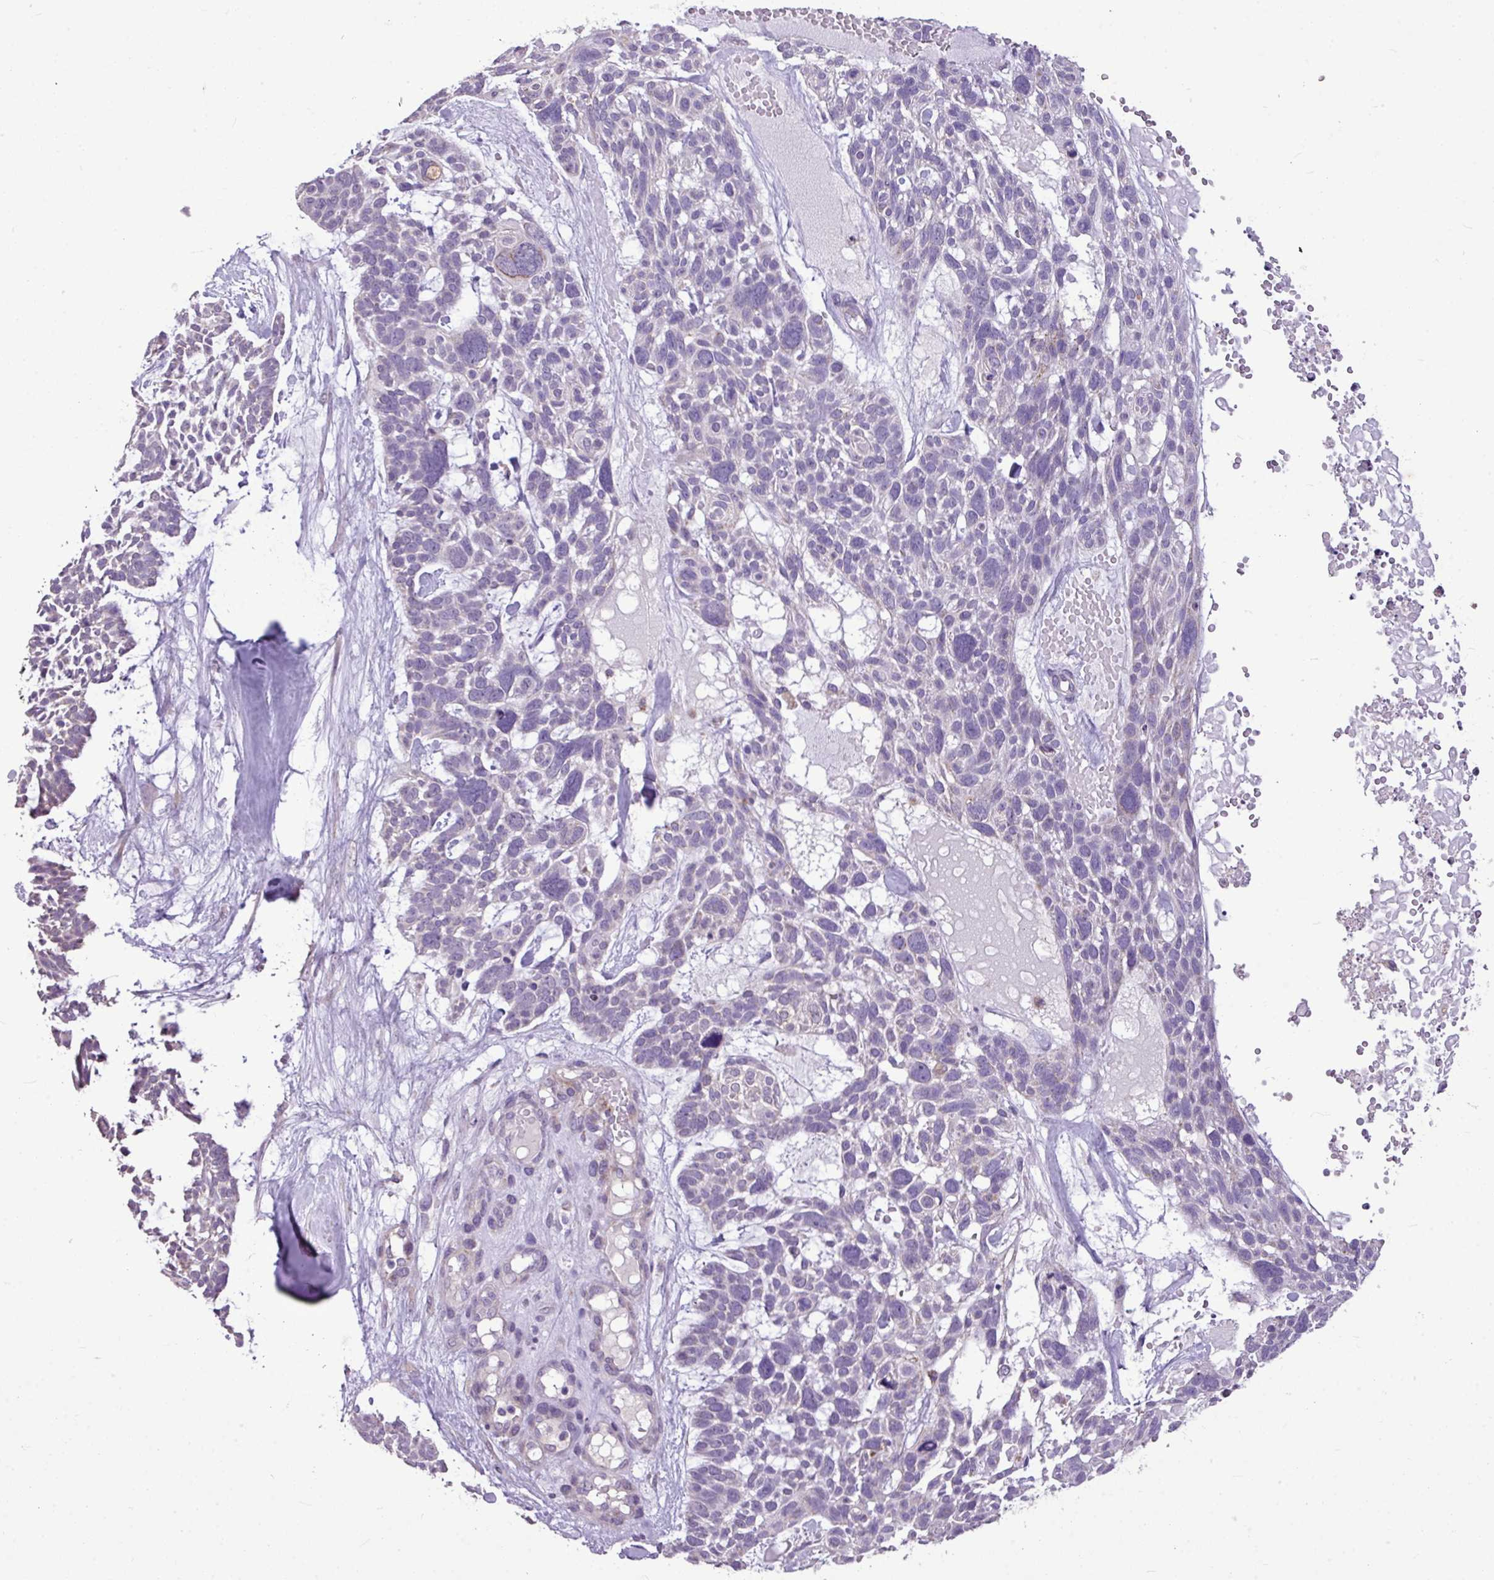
{"staining": {"intensity": "negative", "quantity": "none", "location": "none"}, "tissue": "skin cancer", "cell_type": "Tumor cells", "image_type": "cancer", "snomed": [{"axis": "morphology", "description": "Basal cell carcinoma"}, {"axis": "topography", "description": "Skin"}], "caption": "Immunohistochemical staining of skin basal cell carcinoma reveals no significant positivity in tumor cells. (DAB (3,3'-diaminobenzidine) immunohistochemistry (IHC), high magnification).", "gene": "ALDH2", "patient": {"sex": "male", "age": 88}}